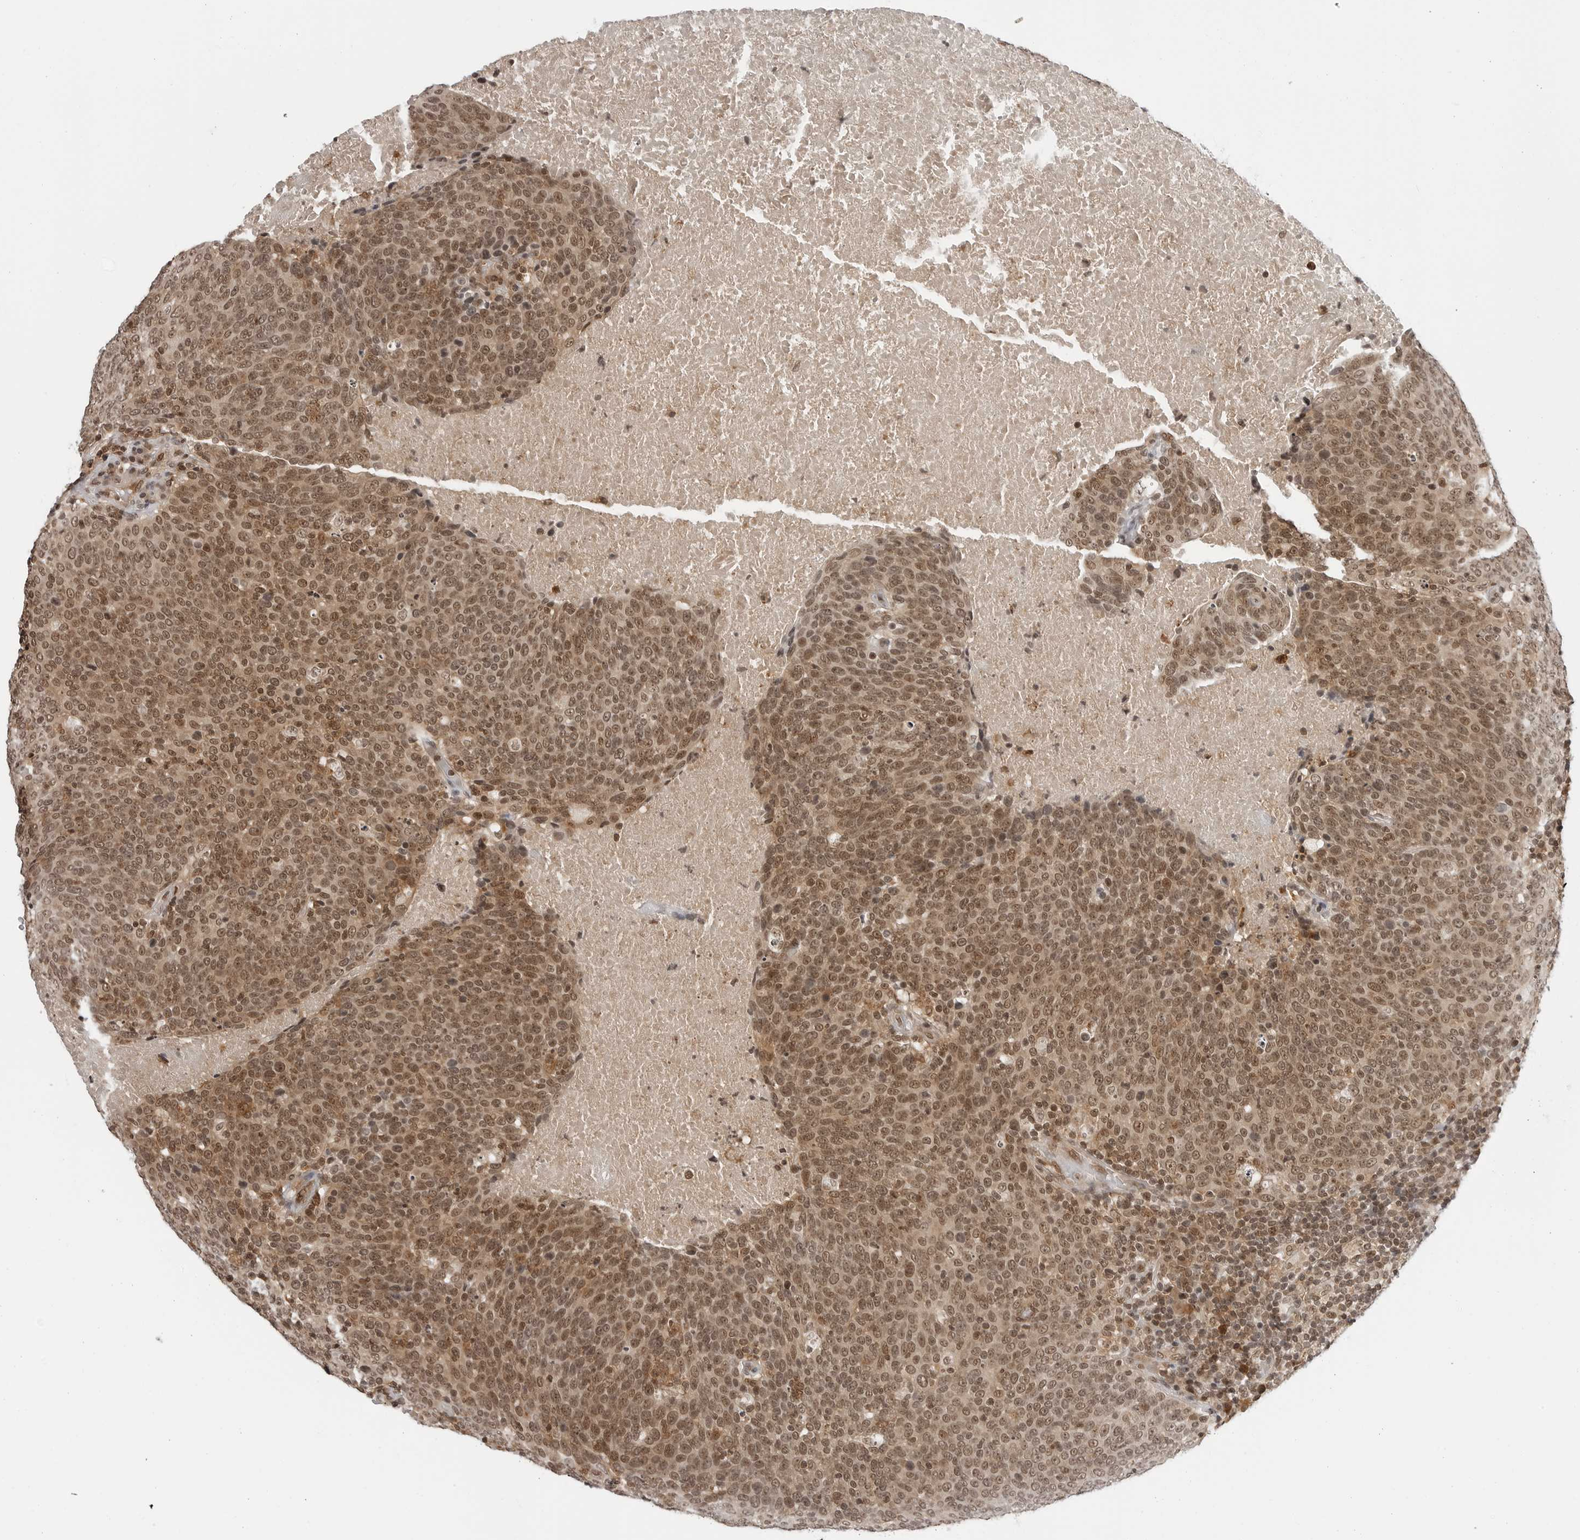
{"staining": {"intensity": "moderate", "quantity": ">75%", "location": "nuclear"}, "tissue": "head and neck cancer", "cell_type": "Tumor cells", "image_type": "cancer", "snomed": [{"axis": "morphology", "description": "Squamous cell carcinoma, NOS"}, {"axis": "morphology", "description": "Squamous cell carcinoma, metastatic, NOS"}, {"axis": "topography", "description": "Lymph node"}, {"axis": "topography", "description": "Head-Neck"}], "caption": "Immunohistochemical staining of head and neck metastatic squamous cell carcinoma displays medium levels of moderate nuclear expression in approximately >75% of tumor cells.", "gene": "C8orf33", "patient": {"sex": "male", "age": 62}}